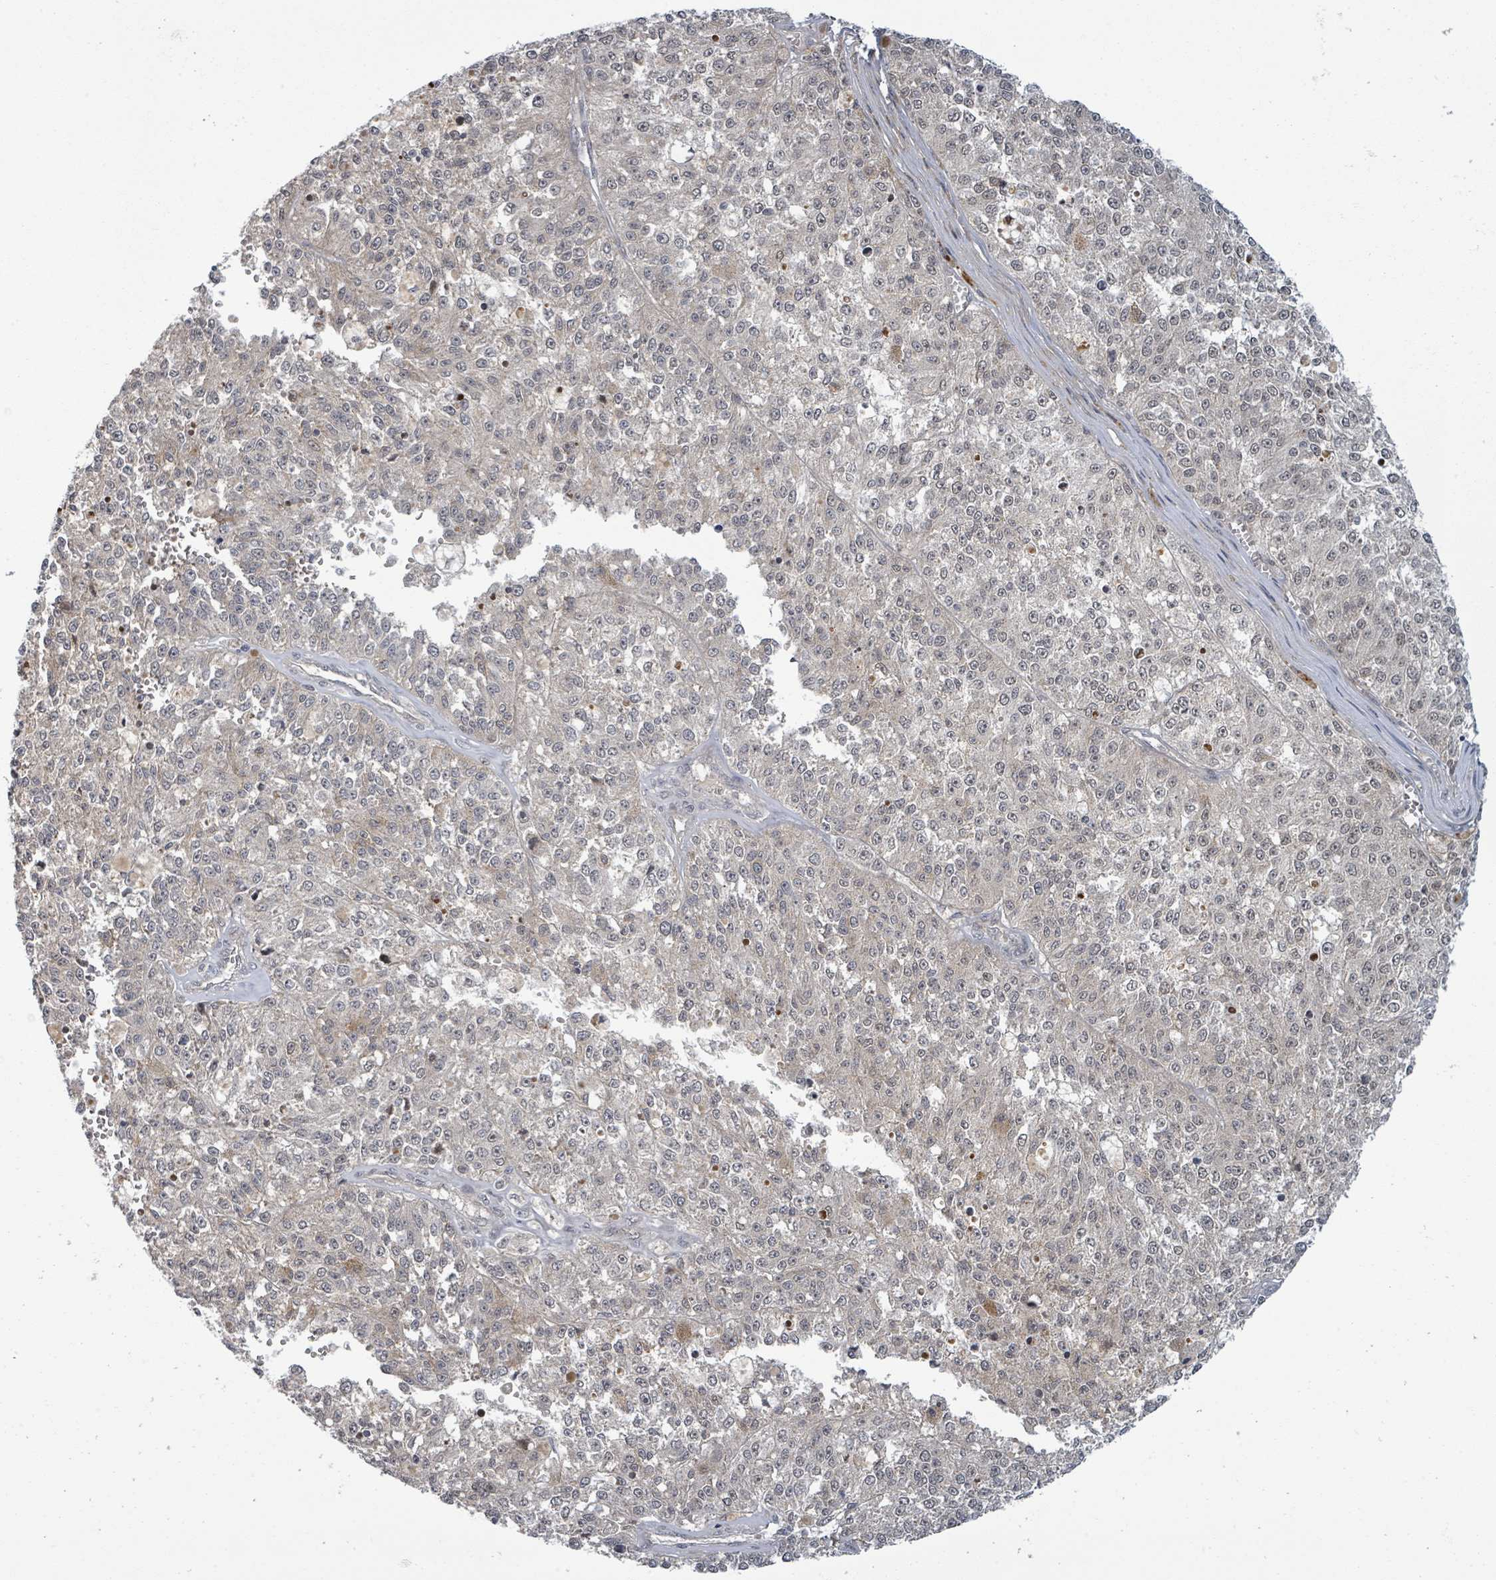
{"staining": {"intensity": "weak", "quantity": "<25%", "location": "nuclear"}, "tissue": "melanoma", "cell_type": "Tumor cells", "image_type": "cancer", "snomed": [{"axis": "morphology", "description": "Malignant melanoma, NOS"}, {"axis": "topography", "description": "Skin"}], "caption": "Immunohistochemical staining of melanoma demonstrates no significant staining in tumor cells. Brightfield microscopy of IHC stained with DAB (brown) and hematoxylin (blue), captured at high magnification.", "gene": "GTF3C1", "patient": {"sex": "female", "age": 64}}